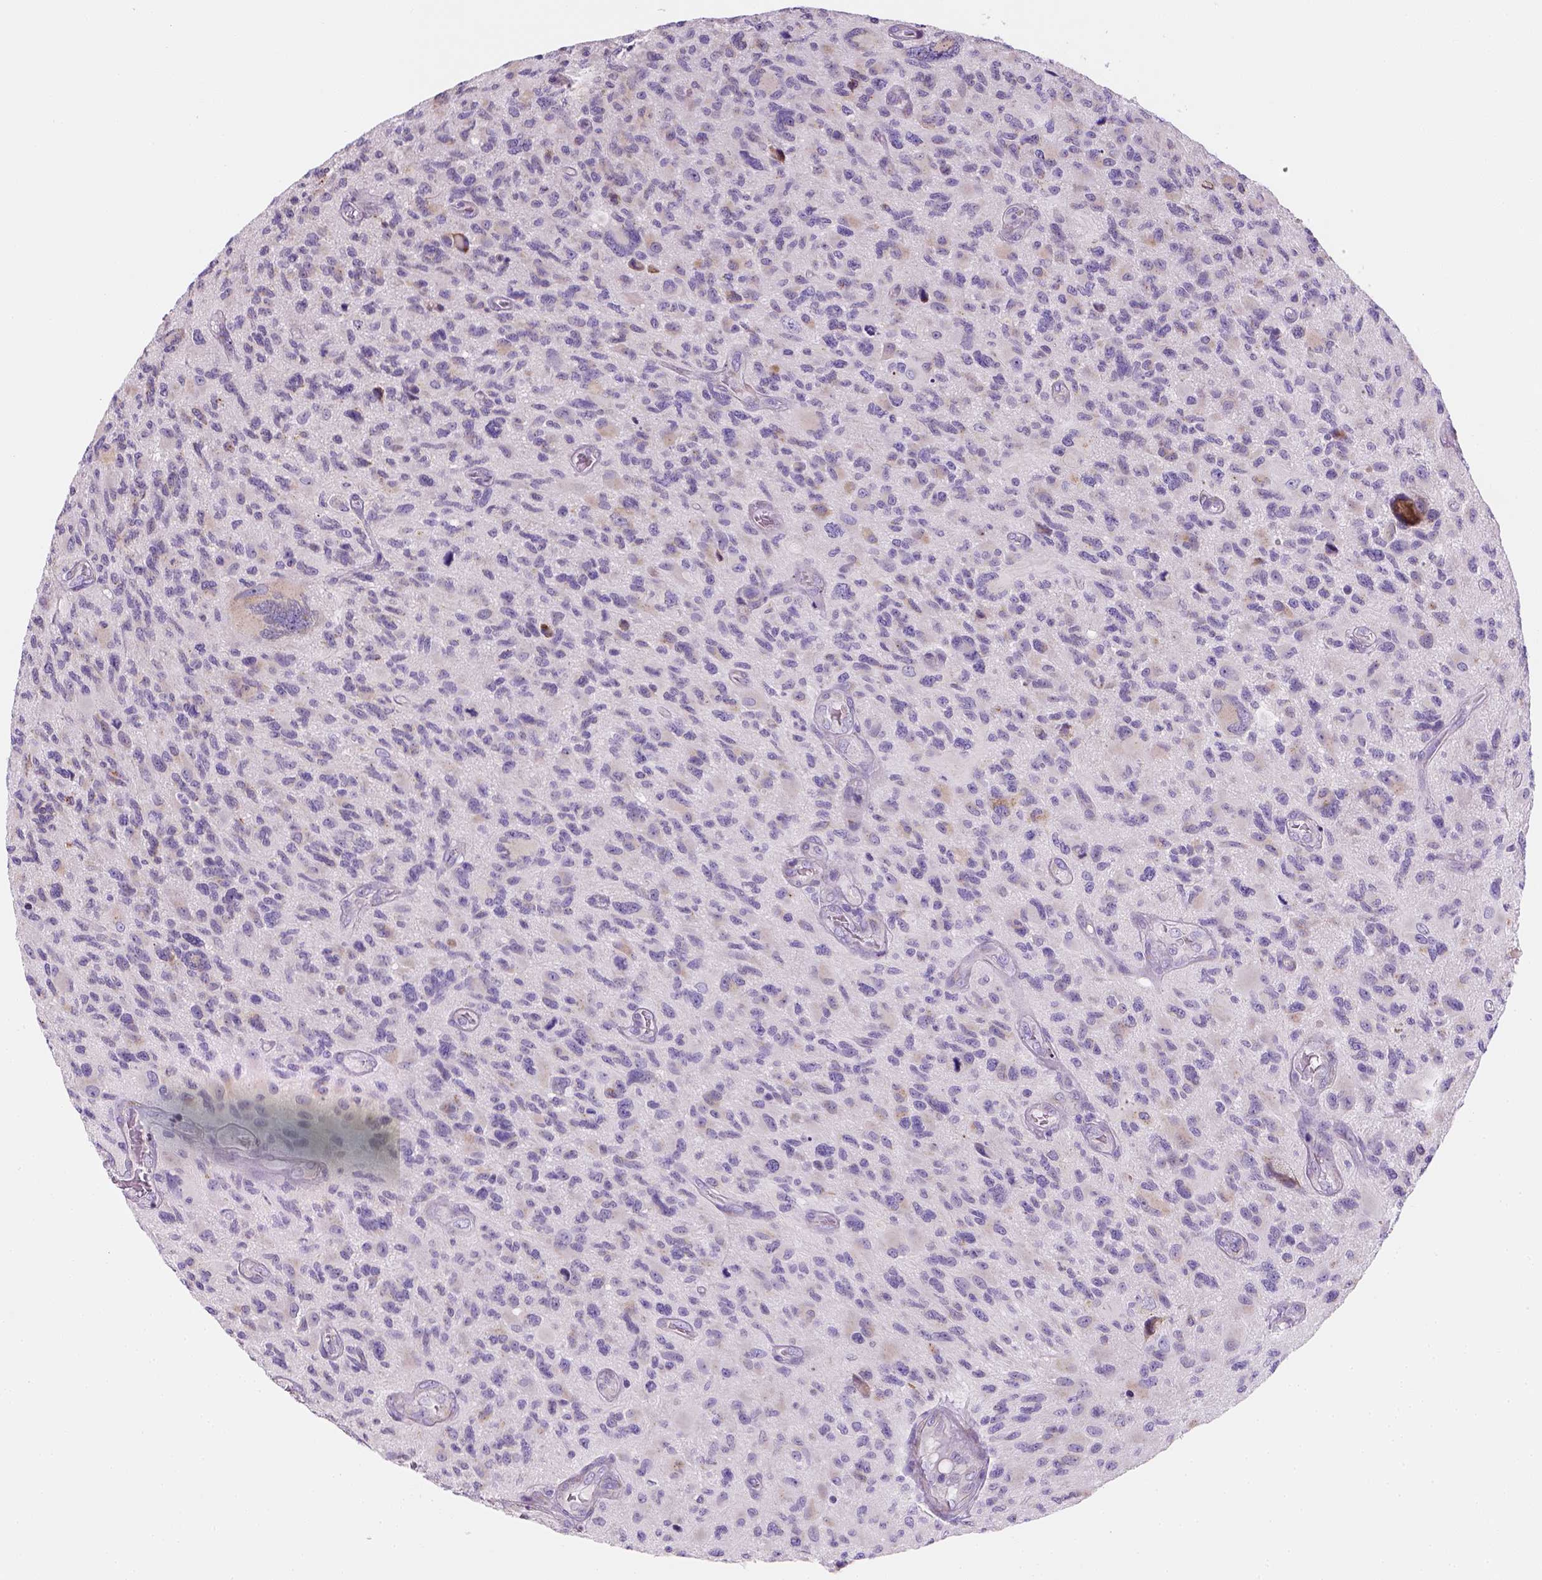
{"staining": {"intensity": "negative", "quantity": "none", "location": "none"}, "tissue": "glioma", "cell_type": "Tumor cells", "image_type": "cancer", "snomed": [{"axis": "morphology", "description": "Glioma, malignant, NOS"}, {"axis": "morphology", "description": "Glioma, malignant, High grade"}, {"axis": "topography", "description": "Brain"}], "caption": "Protein analysis of glioma shows no significant positivity in tumor cells. (DAB immunohistochemistry (IHC) with hematoxylin counter stain).", "gene": "CES2", "patient": {"sex": "female", "age": 71}}